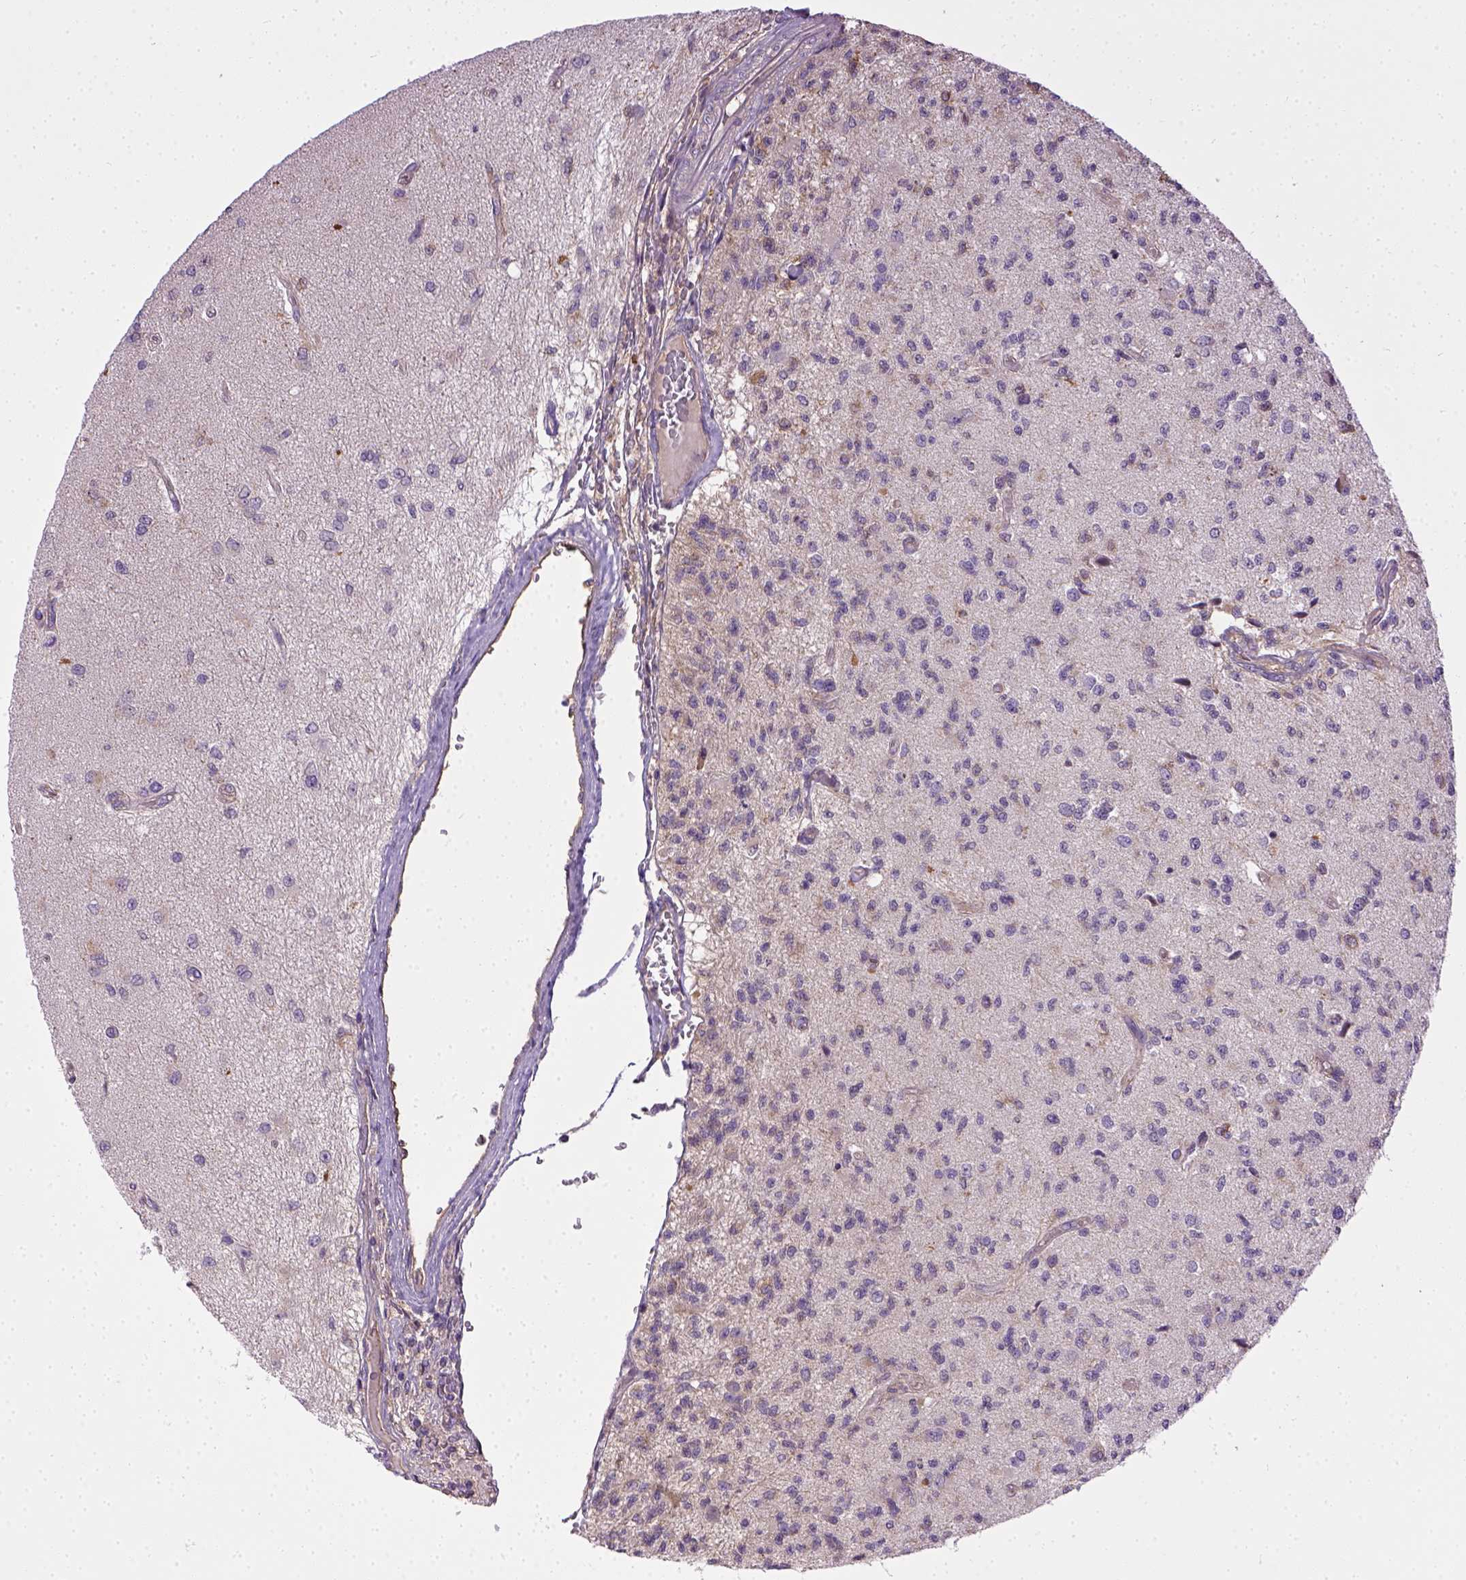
{"staining": {"intensity": "negative", "quantity": "none", "location": "none"}, "tissue": "glioma", "cell_type": "Tumor cells", "image_type": "cancer", "snomed": [{"axis": "morphology", "description": "Glioma, malignant, High grade"}, {"axis": "topography", "description": "Brain"}], "caption": "Malignant glioma (high-grade) stained for a protein using IHC displays no expression tumor cells.", "gene": "ENG", "patient": {"sex": "male", "age": 56}}